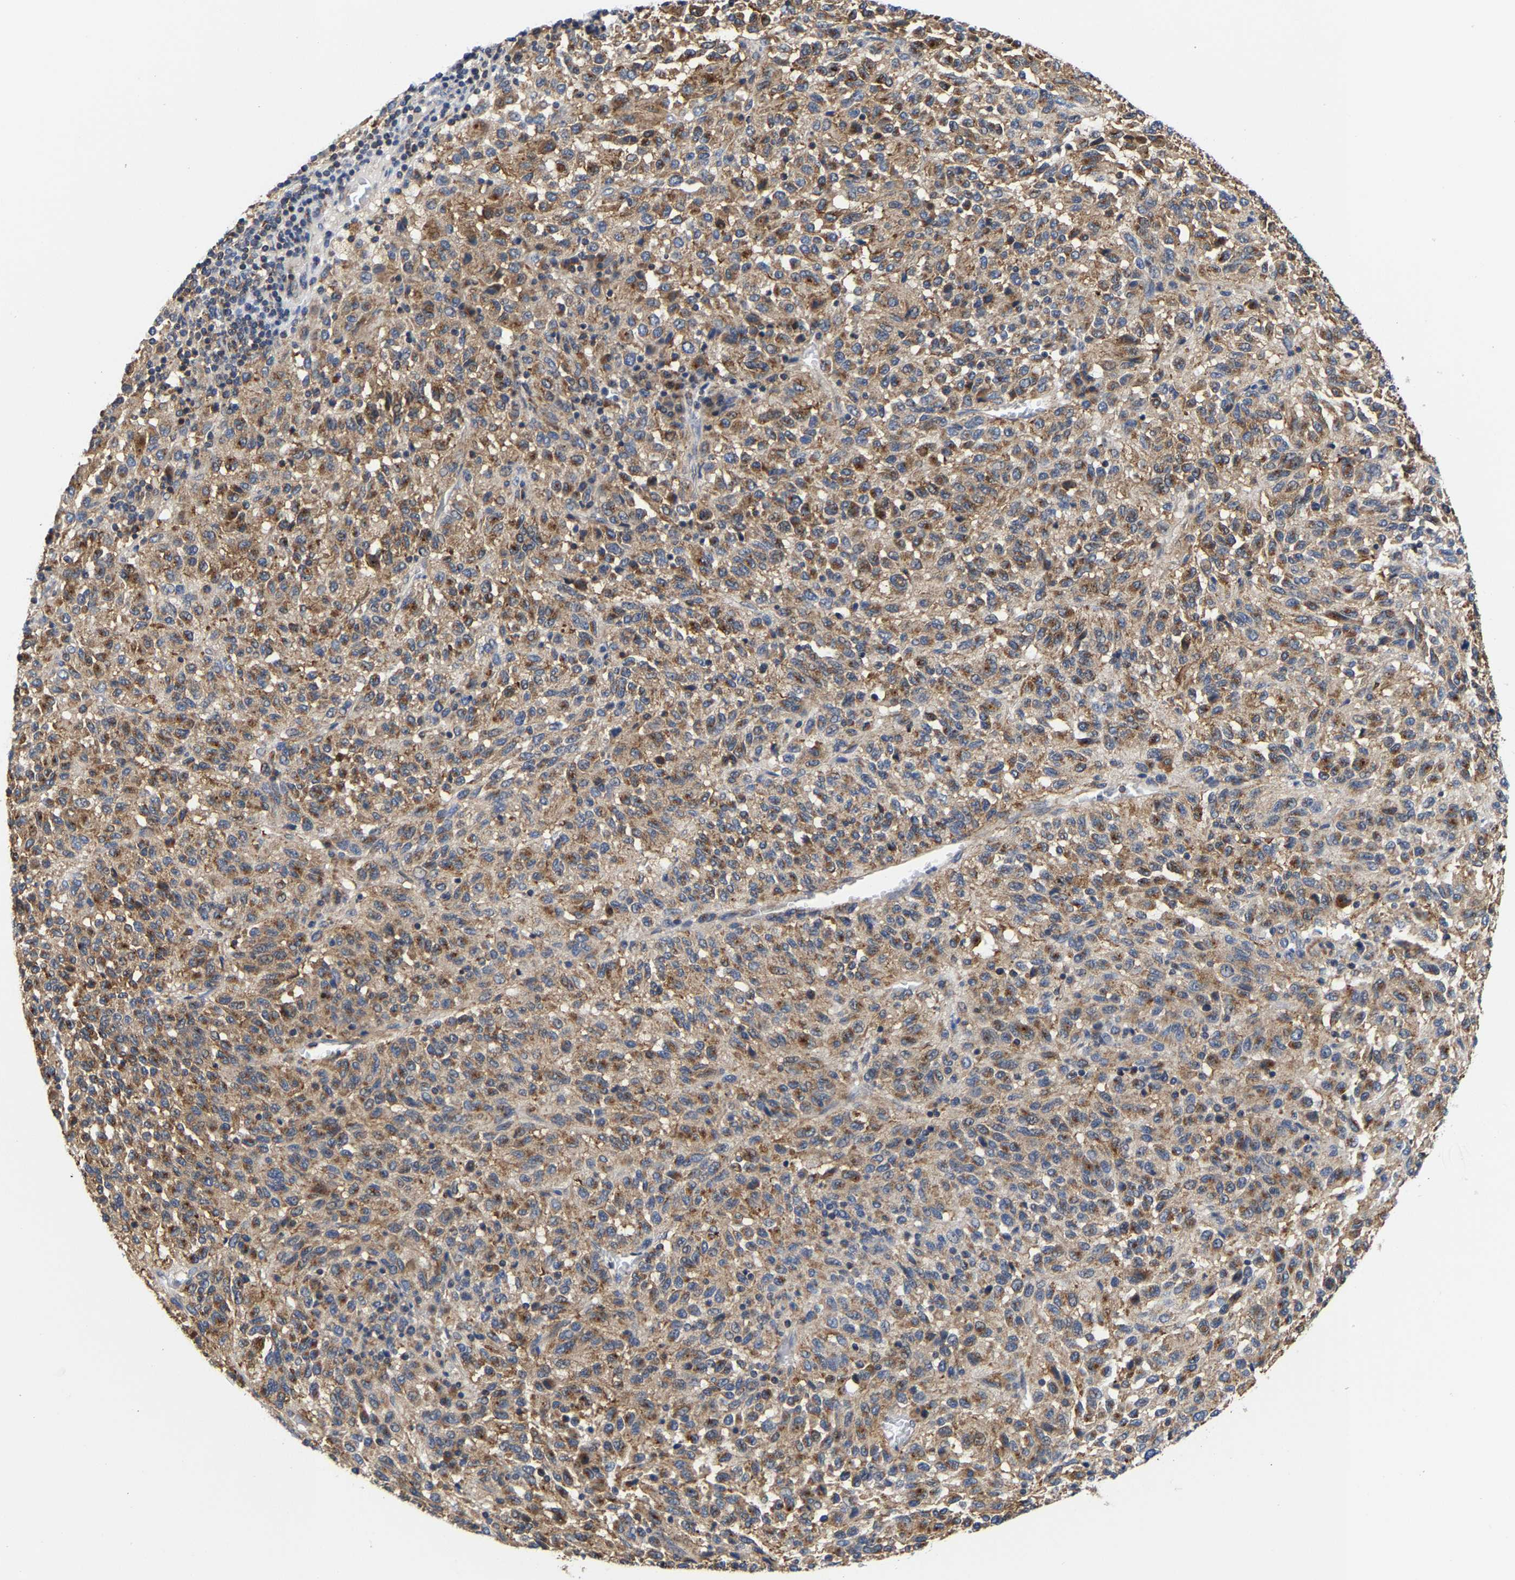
{"staining": {"intensity": "weak", "quantity": ">75%", "location": "cytoplasmic/membranous"}, "tissue": "melanoma", "cell_type": "Tumor cells", "image_type": "cancer", "snomed": [{"axis": "morphology", "description": "Malignant melanoma, Metastatic site"}, {"axis": "topography", "description": "Lung"}], "caption": "A low amount of weak cytoplasmic/membranous staining is identified in about >75% of tumor cells in malignant melanoma (metastatic site) tissue. (brown staining indicates protein expression, while blue staining denotes nuclei).", "gene": "PFKFB3", "patient": {"sex": "male", "age": 64}}